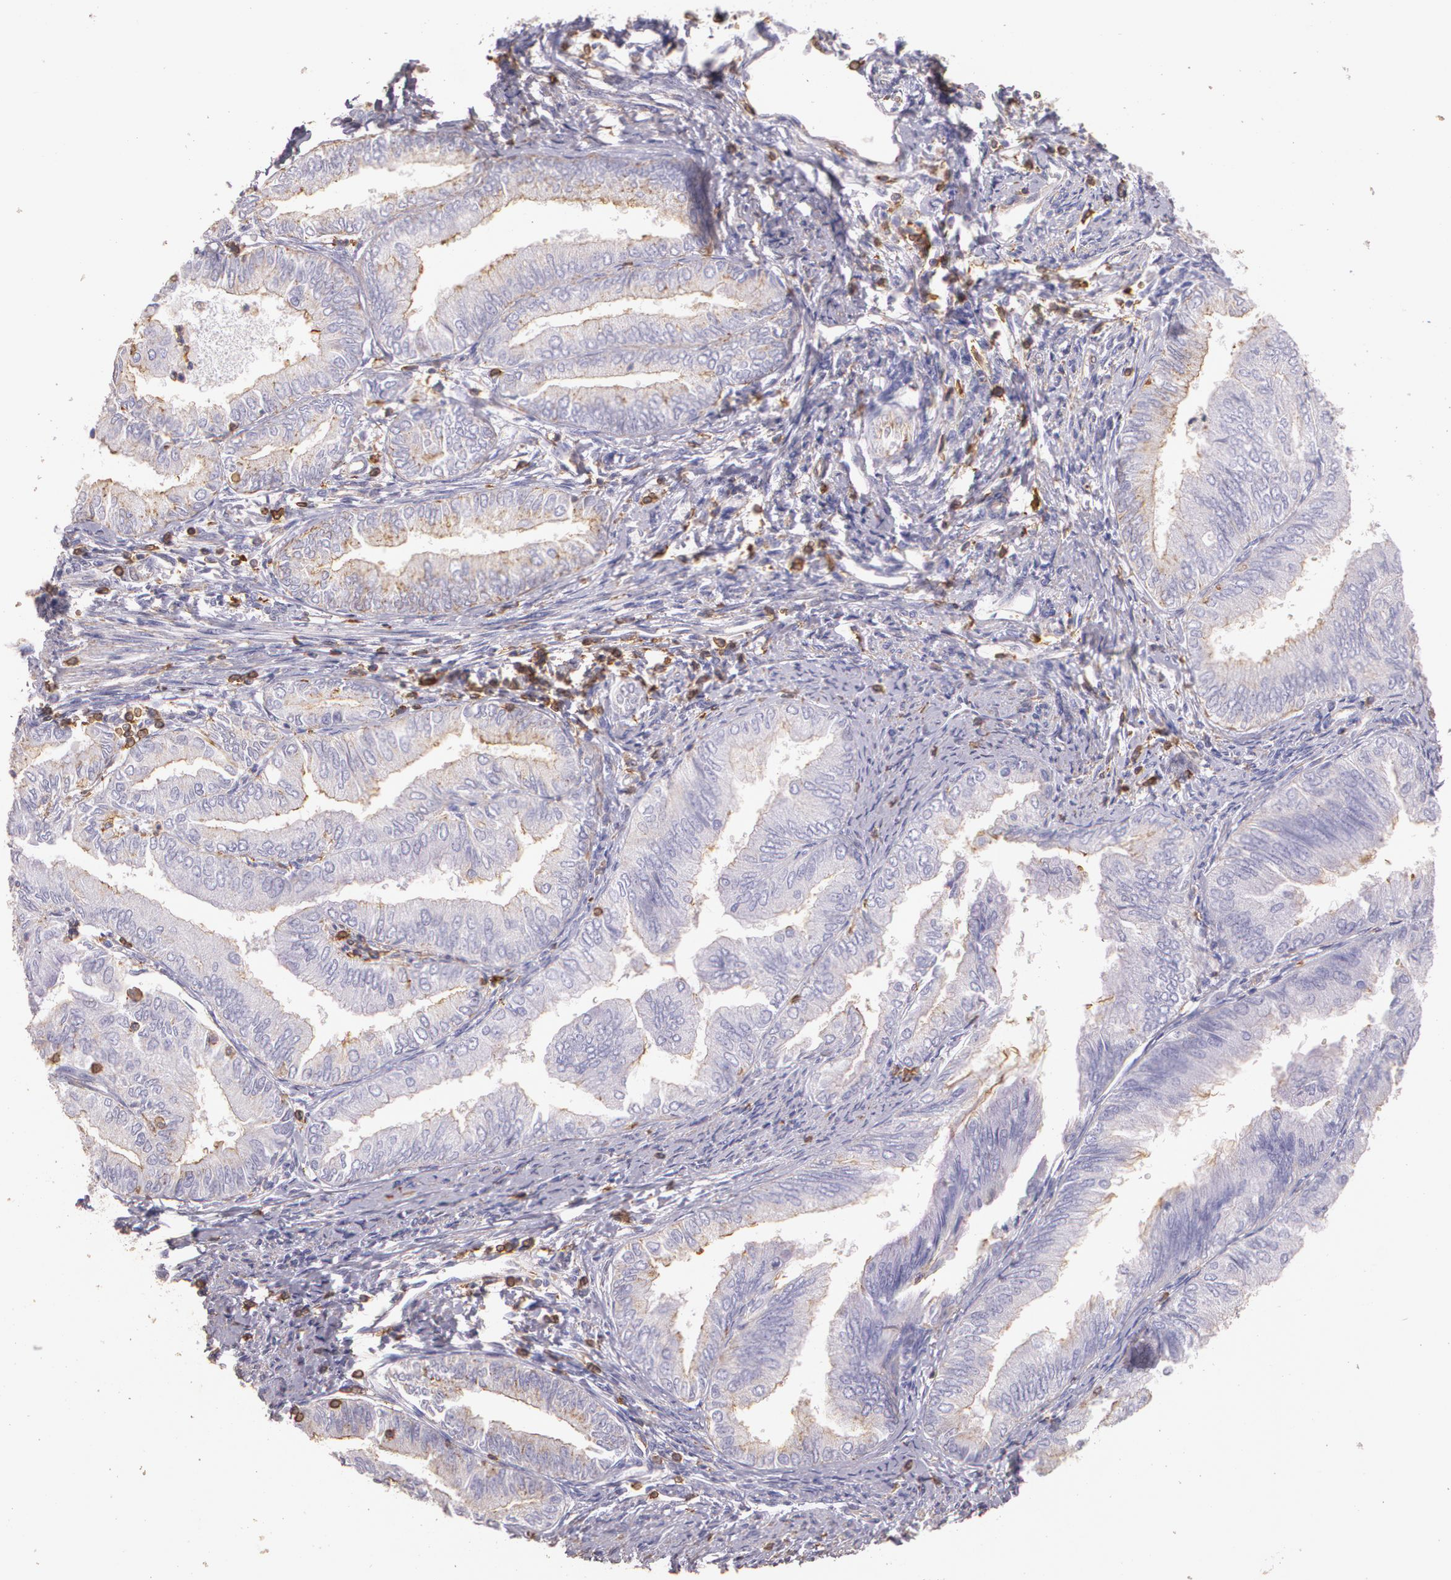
{"staining": {"intensity": "weak", "quantity": "<25%", "location": "cytoplasmic/membranous"}, "tissue": "endometrial cancer", "cell_type": "Tumor cells", "image_type": "cancer", "snomed": [{"axis": "morphology", "description": "Adenocarcinoma, NOS"}, {"axis": "topography", "description": "Endometrium"}], "caption": "Protein analysis of endometrial adenocarcinoma exhibits no significant expression in tumor cells.", "gene": "TGFBR1", "patient": {"sex": "female", "age": 53}}